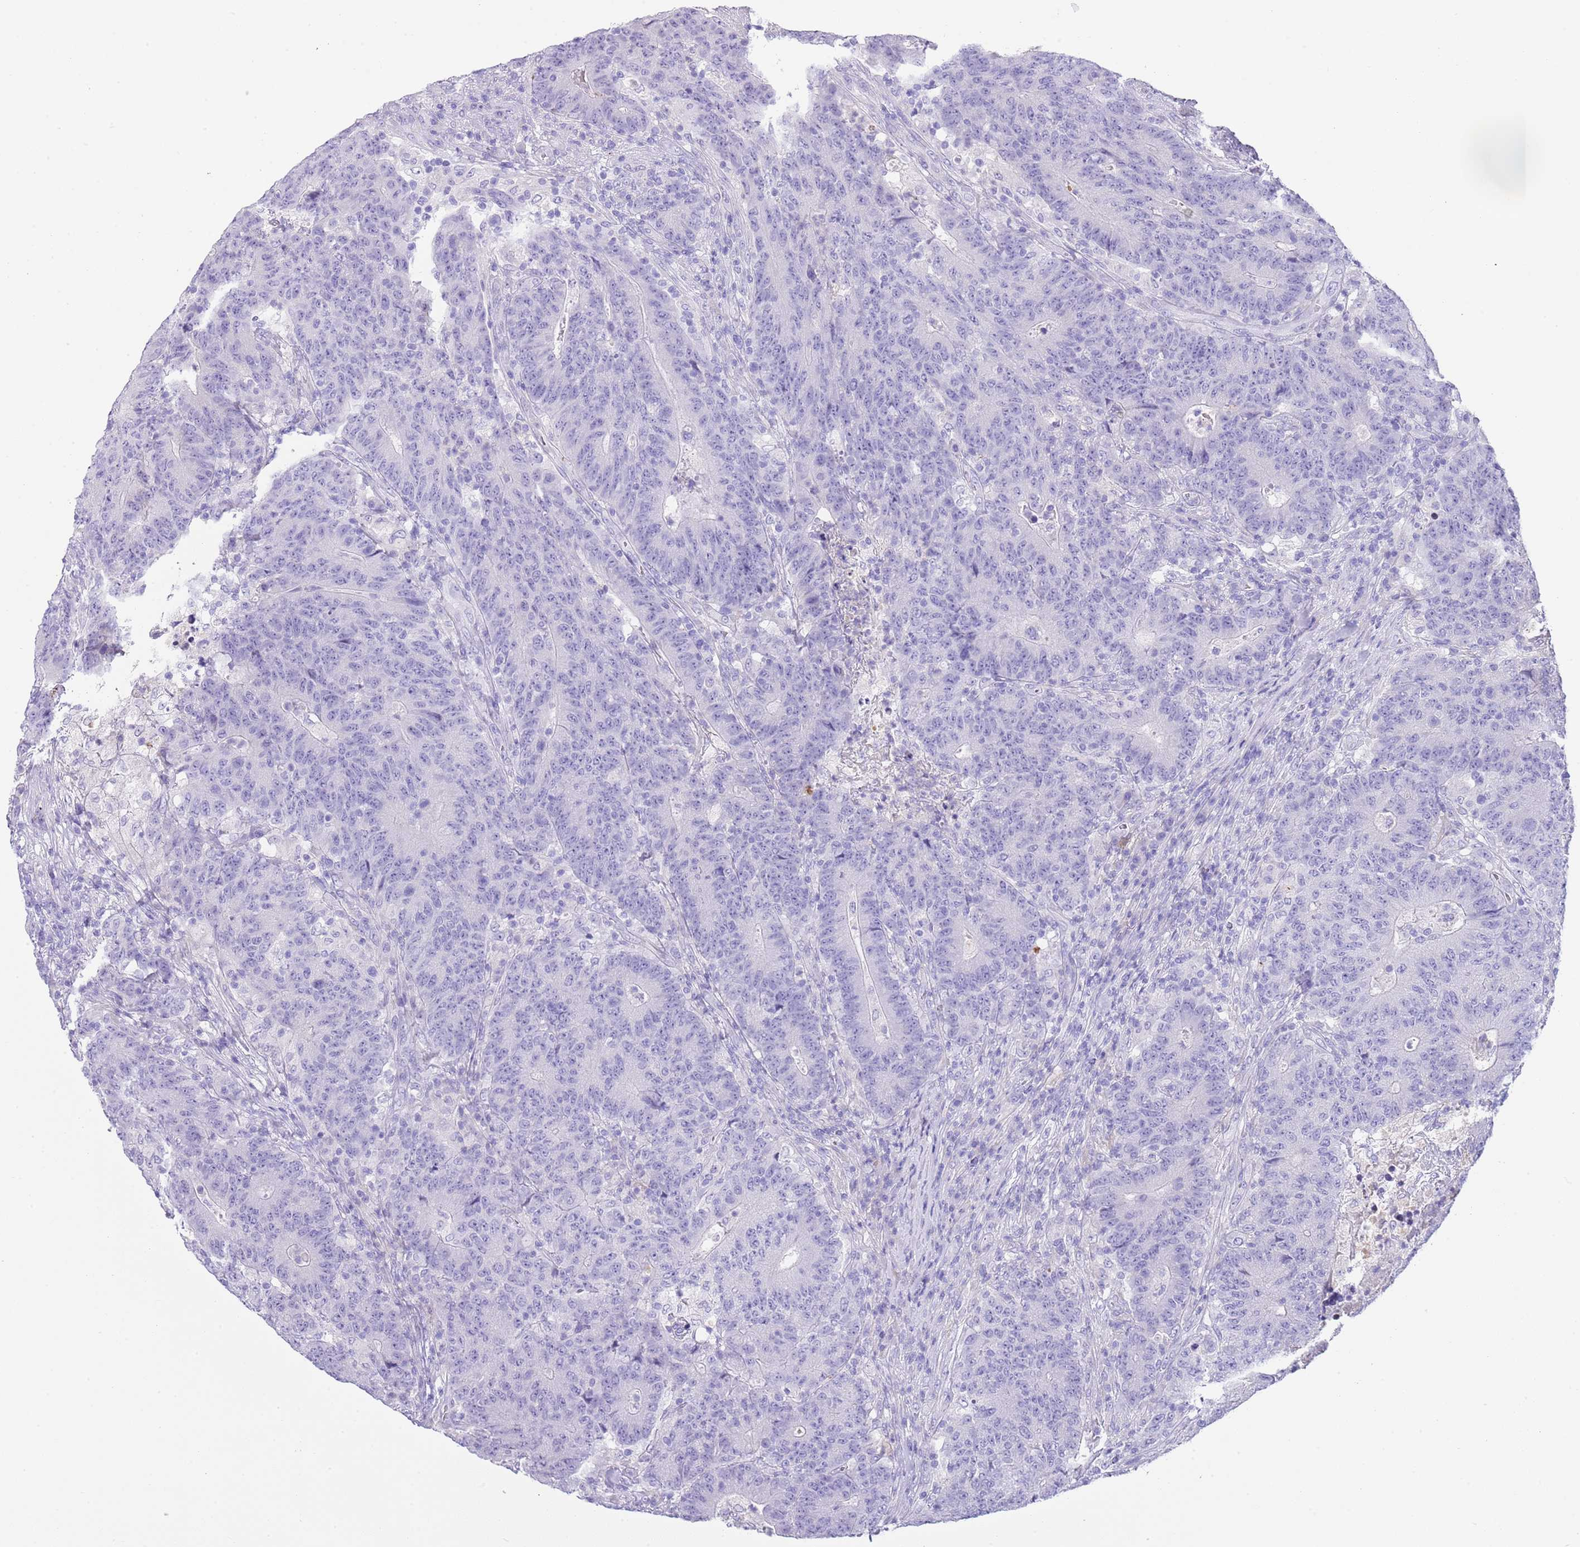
{"staining": {"intensity": "negative", "quantity": "none", "location": "none"}, "tissue": "colorectal cancer", "cell_type": "Tumor cells", "image_type": "cancer", "snomed": [{"axis": "morphology", "description": "Adenocarcinoma, NOS"}, {"axis": "topography", "description": "Colon"}], "caption": "Human adenocarcinoma (colorectal) stained for a protein using IHC demonstrates no staining in tumor cells.", "gene": "ABHD17C", "patient": {"sex": "female", "age": 75}}